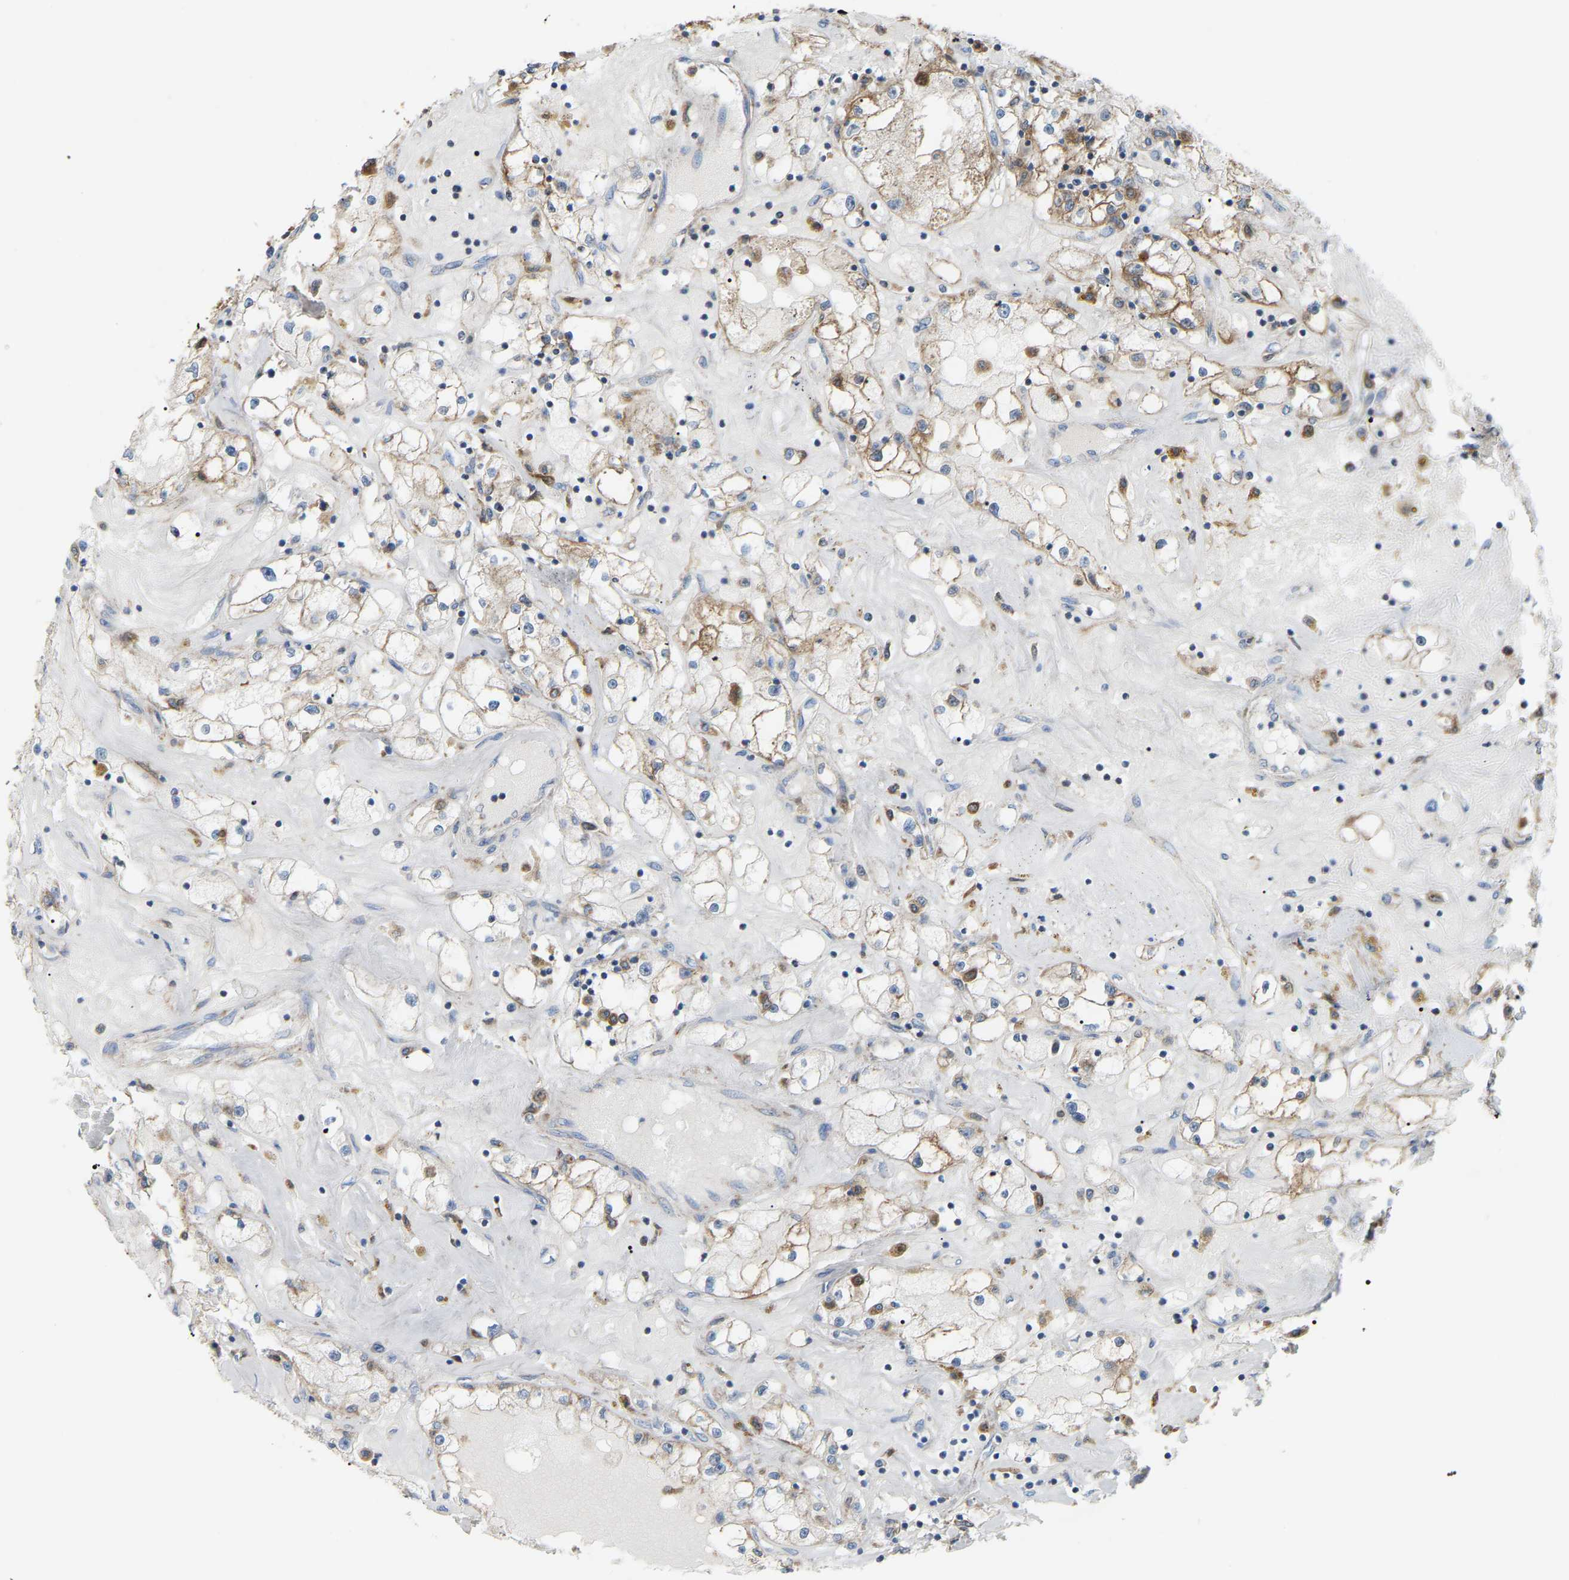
{"staining": {"intensity": "moderate", "quantity": ">75%", "location": "cytoplasmic/membranous"}, "tissue": "renal cancer", "cell_type": "Tumor cells", "image_type": "cancer", "snomed": [{"axis": "morphology", "description": "Adenocarcinoma, NOS"}, {"axis": "topography", "description": "Kidney"}], "caption": "Renal adenocarcinoma stained for a protein (brown) demonstrates moderate cytoplasmic/membranous positive positivity in about >75% of tumor cells.", "gene": "CROT", "patient": {"sex": "male", "age": 56}}